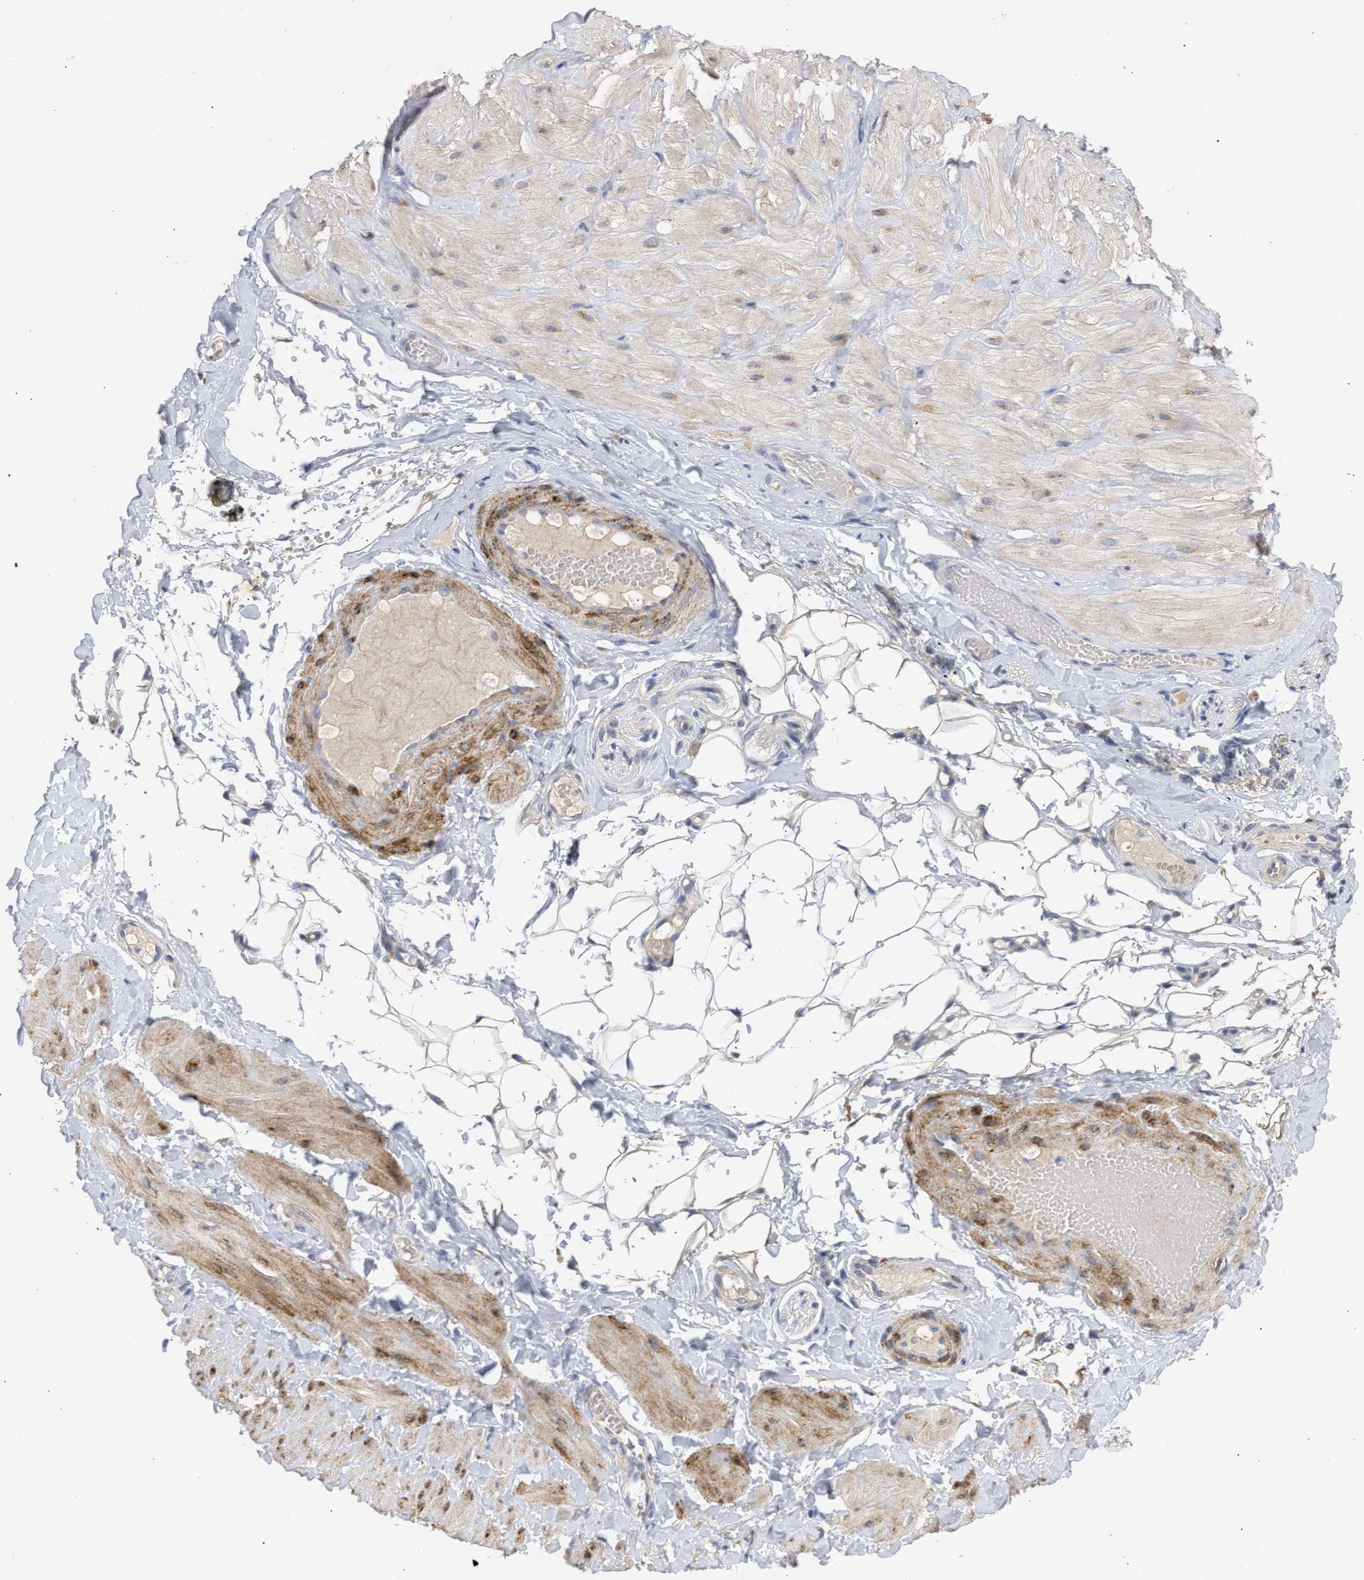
{"staining": {"intensity": "moderate", "quantity": "<25%", "location": "cytoplasmic/membranous"}, "tissue": "adipose tissue", "cell_type": "Adipocytes", "image_type": "normal", "snomed": [{"axis": "morphology", "description": "Normal tissue, NOS"}, {"axis": "topography", "description": "Adipose tissue"}, {"axis": "topography", "description": "Vascular tissue"}, {"axis": "topography", "description": "Peripheral nerve tissue"}], "caption": "Immunohistochemical staining of benign adipose tissue displays moderate cytoplasmic/membranous protein positivity in approximately <25% of adipocytes. The staining was performed using DAB (3,3'-diaminobenzidine) to visualize the protein expression in brown, while the nuclei were stained in blue with hematoxylin (Magnification: 20x).", "gene": "SELENOM", "patient": {"sex": "male", "age": 25}}